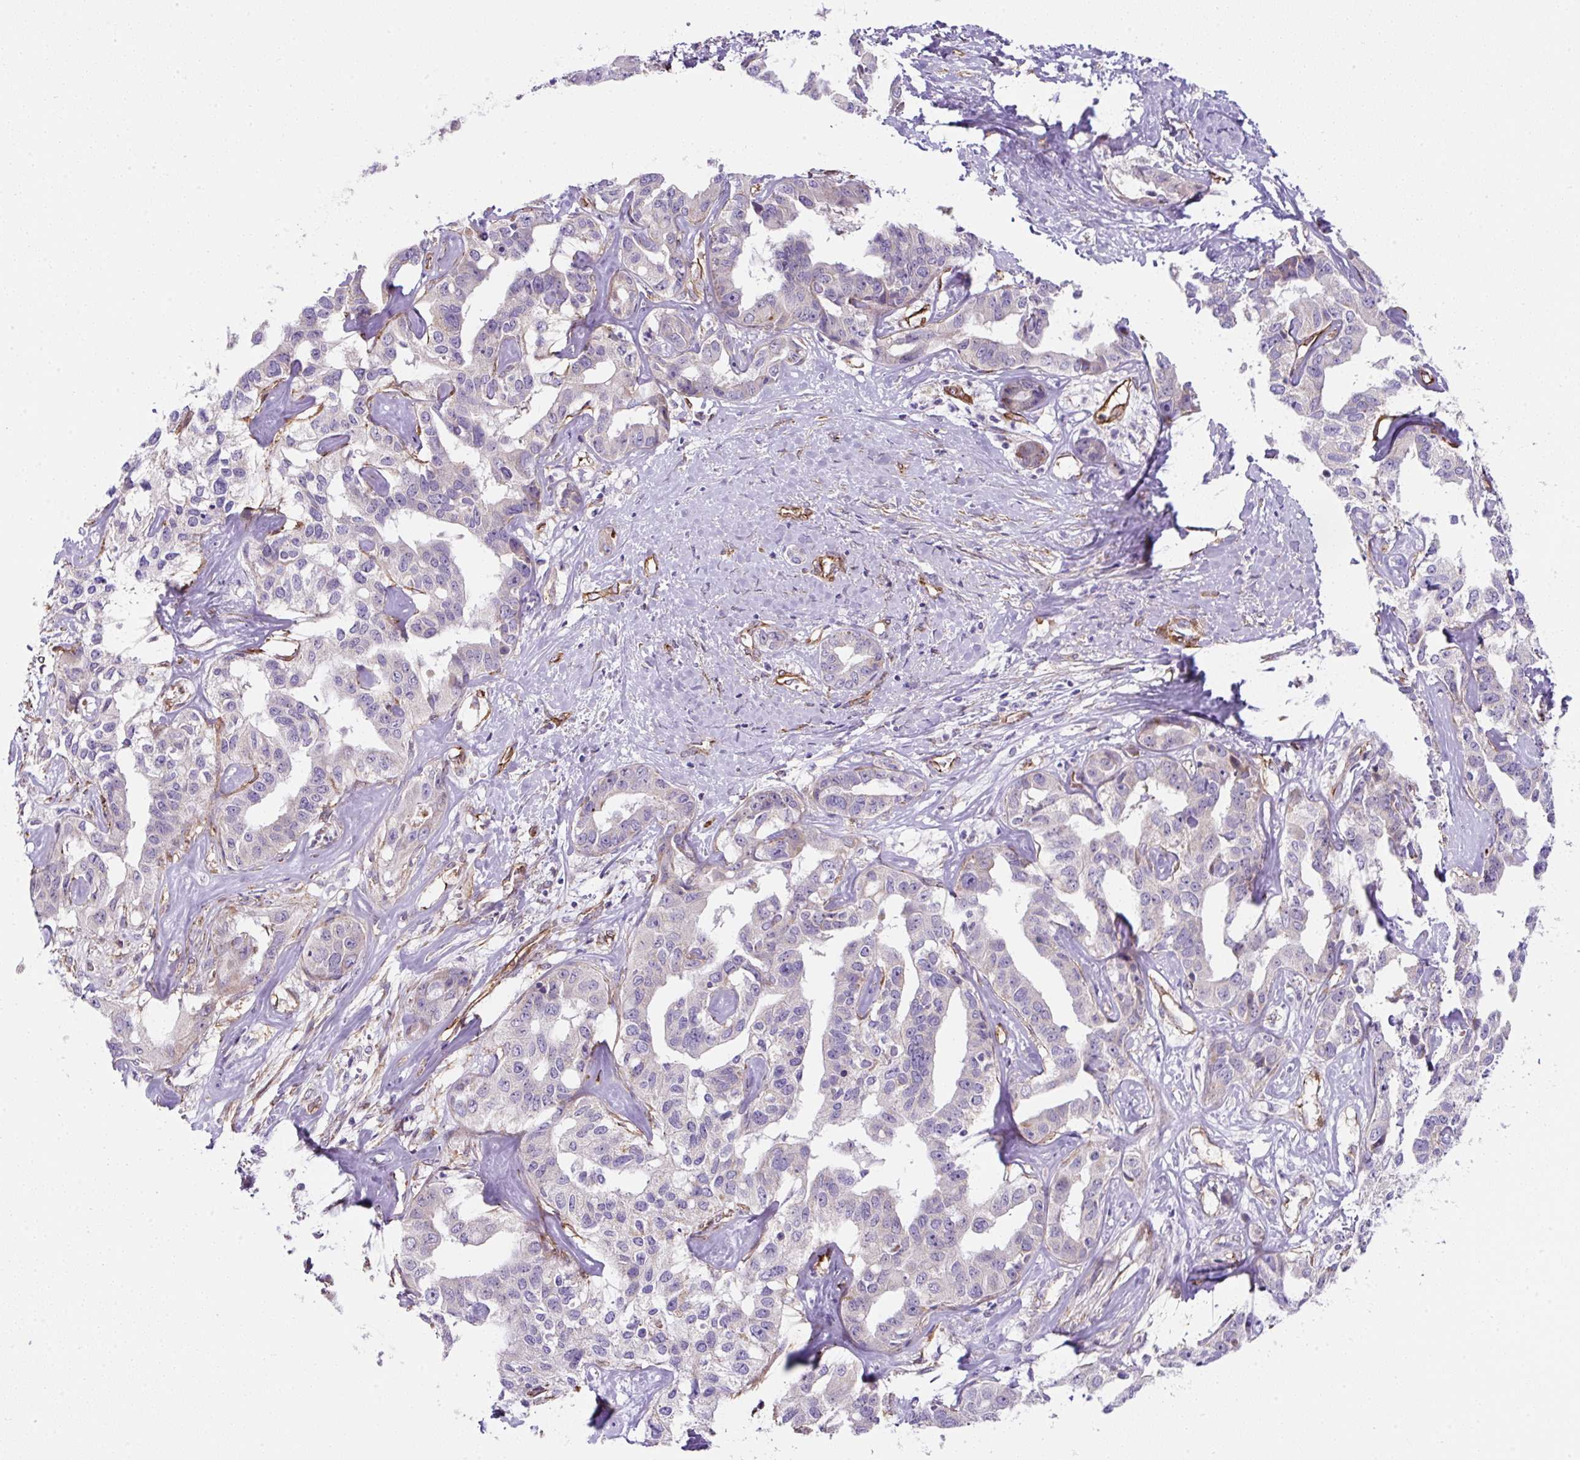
{"staining": {"intensity": "negative", "quantity": "none", "location": "none"}, "tissue": "liver cancer", "cell_type": "Tumor cells", "image_type": "cancer", "snomed": [{"axis": "morphology", "description": "Cholangiocarcinoma"}, {"axis": "topography", "description": "Liver"}], "caption": "There is no significant staining in tumor cells of liver cholangiocarcinoma.", "gene": "ANKUB1", "patient": {"sex": "male", "age": 59}}